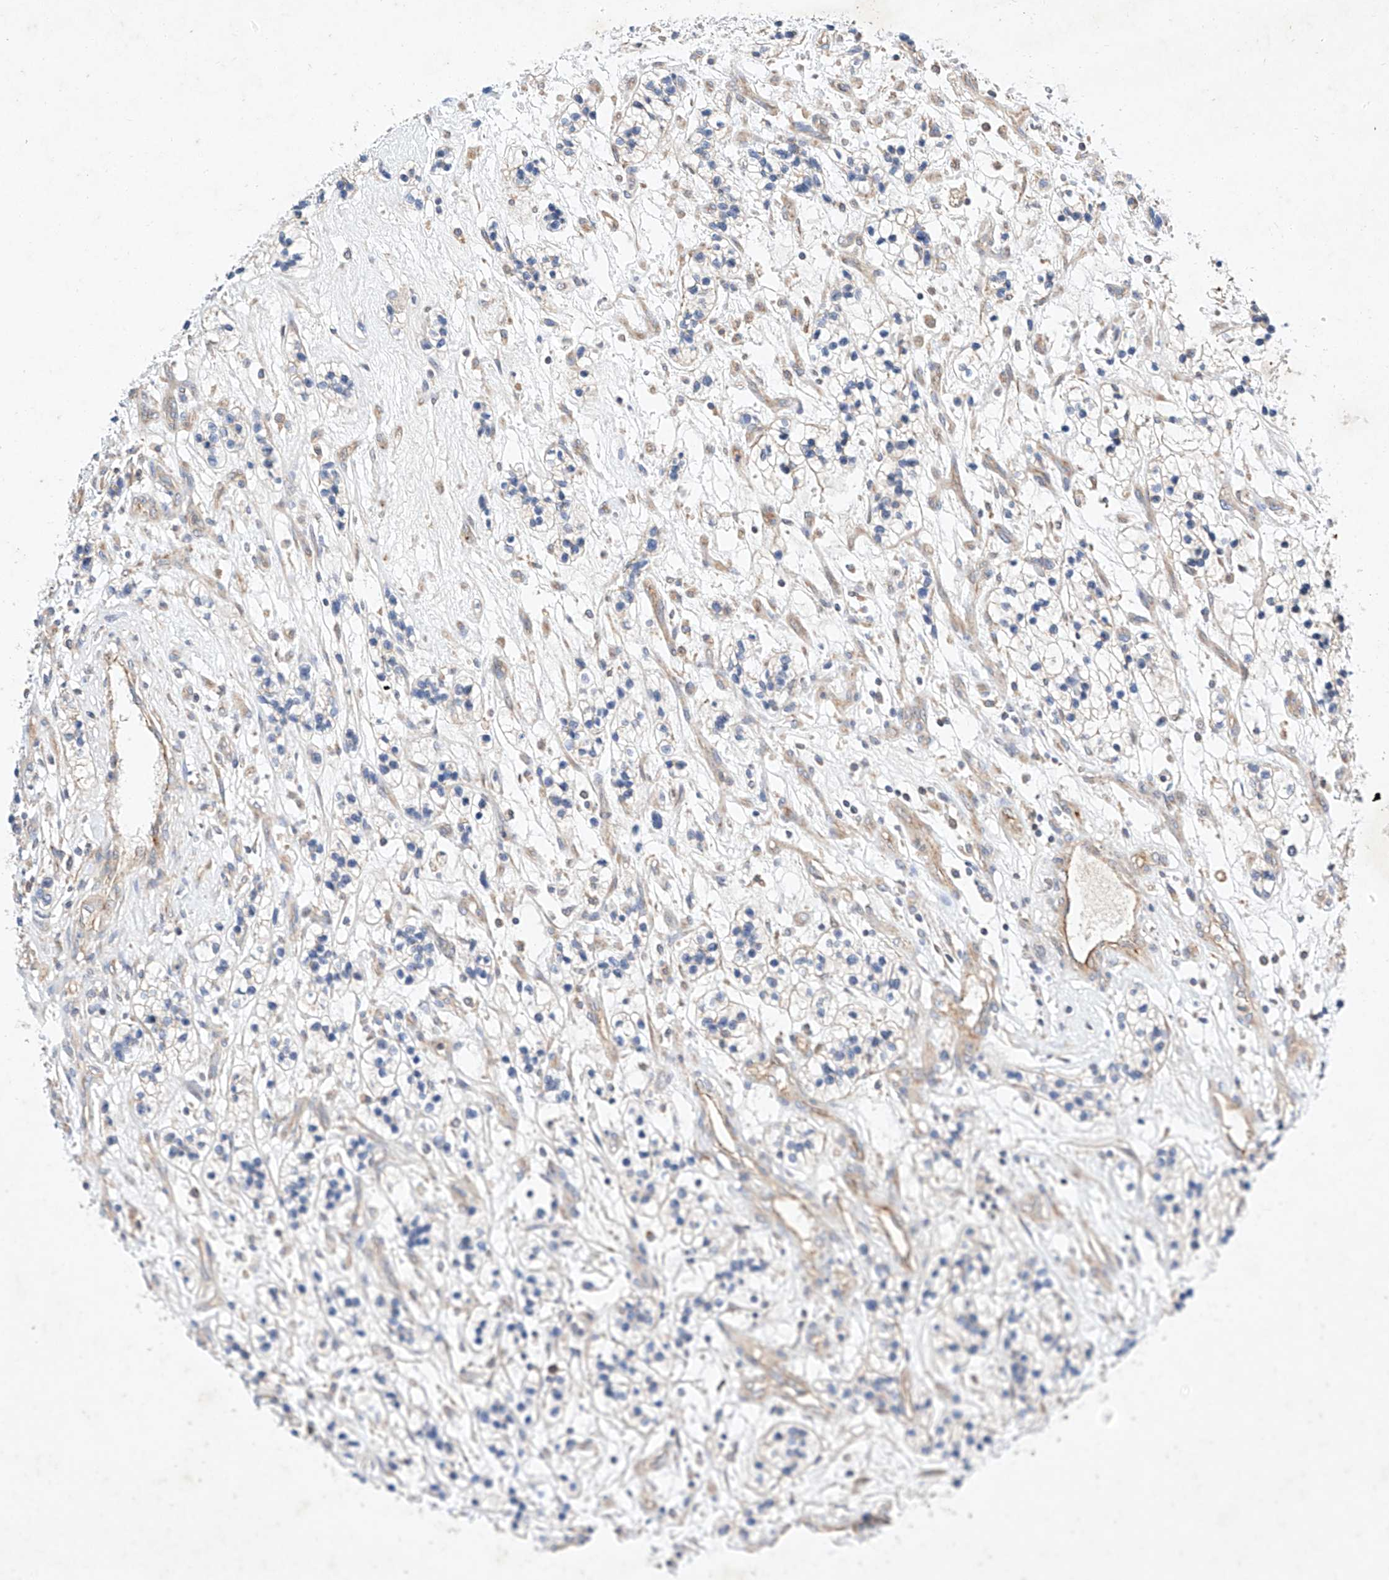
{"staining": {"intensity": "negative", "quantity": "none", "location": "none"}, "tissue": "renal cancer", "cell_type": "Tumor cells", "image_type": "cancer", "snomed": [{"axis": "morphology", "description": "Adenocarcinoma, NOS"}, {"axis": "topography", "description": "Kidney"}], "caption": "This histopathology image is of renal cancer (adenocarcinoma) stained with IHC to label a protein in brown with the nuclei are counter-stained blue. There is no expression in tumor cells. (Immunohistochemistry (ihc), brightfield microscopy, high magnification).", "gene": "C6orf118", "patient": {"sex": "female", "age": 57}}